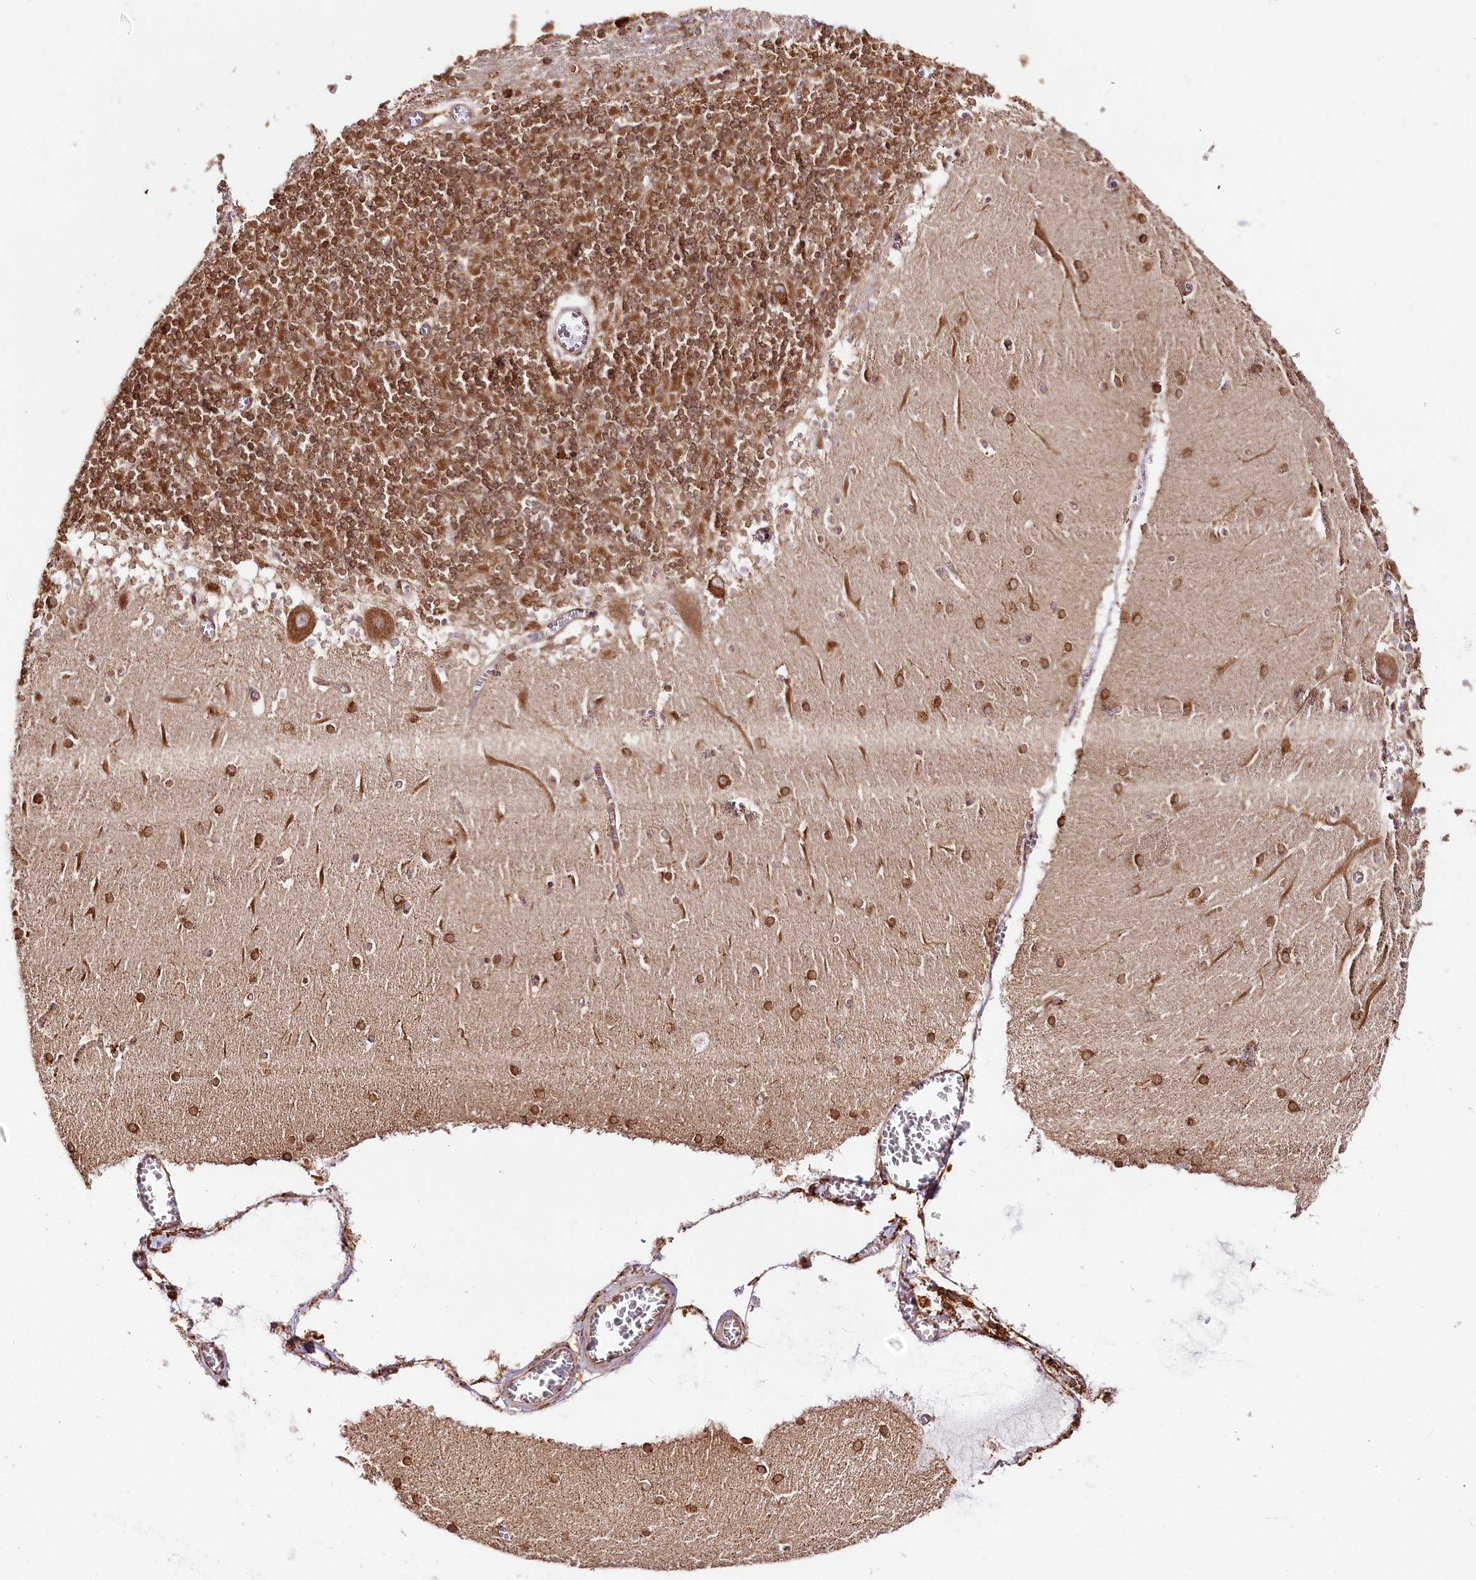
{"staining": {"intensity": "moderate", "quantity": ">75%", "location": "cytoplasmic/membranous"}, "tissue": "cerebellum", "cell_type": "Cells in granular layer", "image_type": "normal", "snomed": [{"axis": "morphology", "description": "Normal tissue, NOS"}, {"axis": "topography", "description": "Cerebellum"}], "caption": "Immunohistochemical staining of benign cerebellum reveals >75% levels of moderate cytoplasmic/membranous protein positivity in approximately >75% of cells in granular layer. The protein is shown in brown color, while the nuclei are stained blue.", "gene": "CNPY2", "patient": {"sex": "female", "age": 28}}